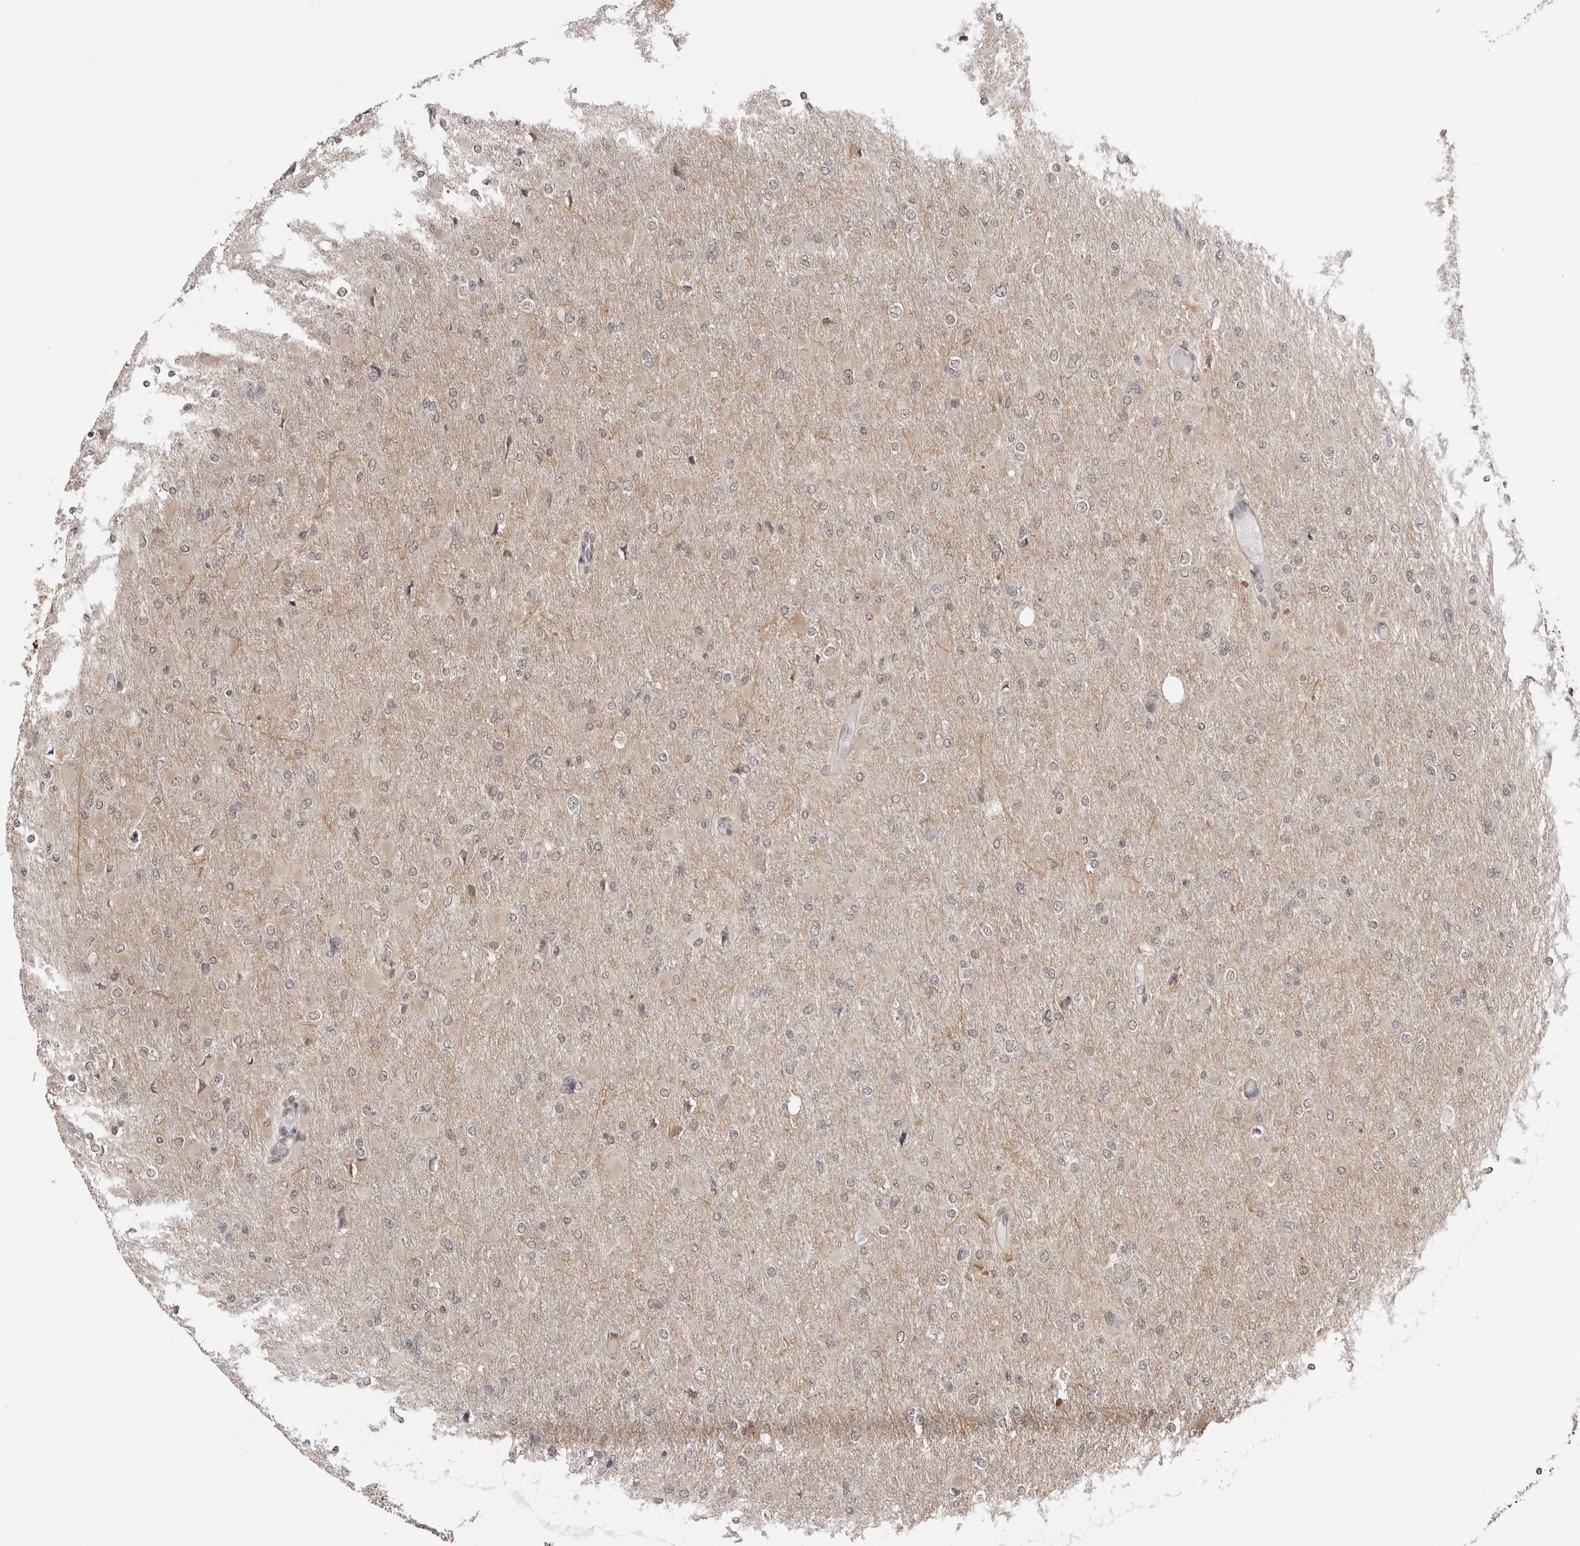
{"staining": {"intensity": "weak", "quantity": "<25%", "location": "cytoplasmic/membranous,nuclear"}, "tissue": "glioma", "cell_type": "Tumor cells", "image_type": "cancer", "snomed": [{"axis": "morphology", "description": "Glioma, malignant, High grade"}, {"axis": "topography", "description": "Cerebral cortex"}], "caption": "Immunohistochemistry micrograph of human malignant glioma (high-grade) stained for a protein (brown), which displays no positivity in tumor cells.", "gene": "ZC3H11A", "patient": {"sex": "female", "age": 36}}